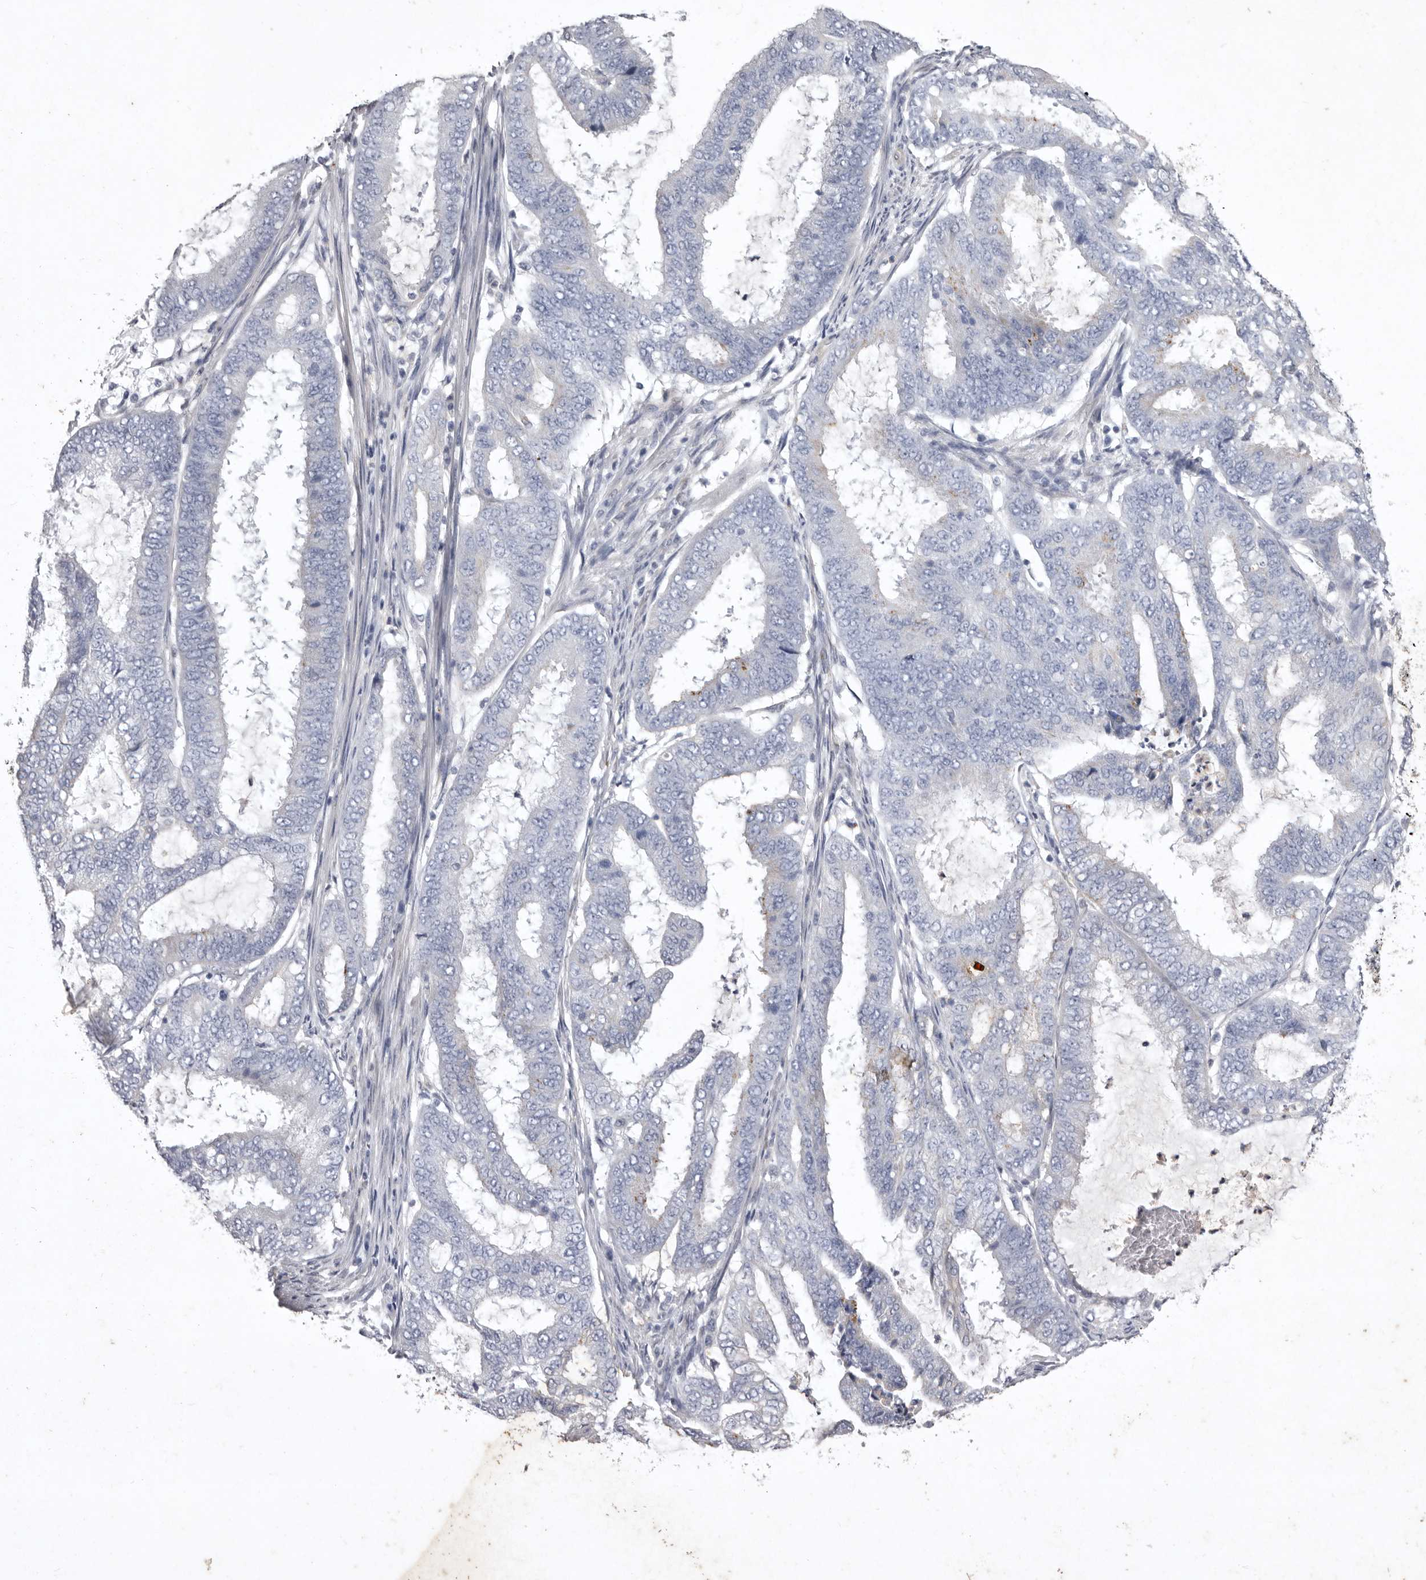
{"staining": {"intensity": "negative", "quantity": "none", "location": "none"}, "tissue": "endometrial cancer", "cell_type": "Tumor cells", "image_type": "cancer", "snomed": [{"axis": "morphology", "description": "Adenocarcinoma, NOS"}, {"axis": "topography", "description": "Endometrium"}], "caption": "Endometrial cancer (adenocarcinoma) stained for a protein using IHC demonstrates no expression tumor cells.", "gene": "NKAIN4", "patient": {"sex": "female", "age": 51}}